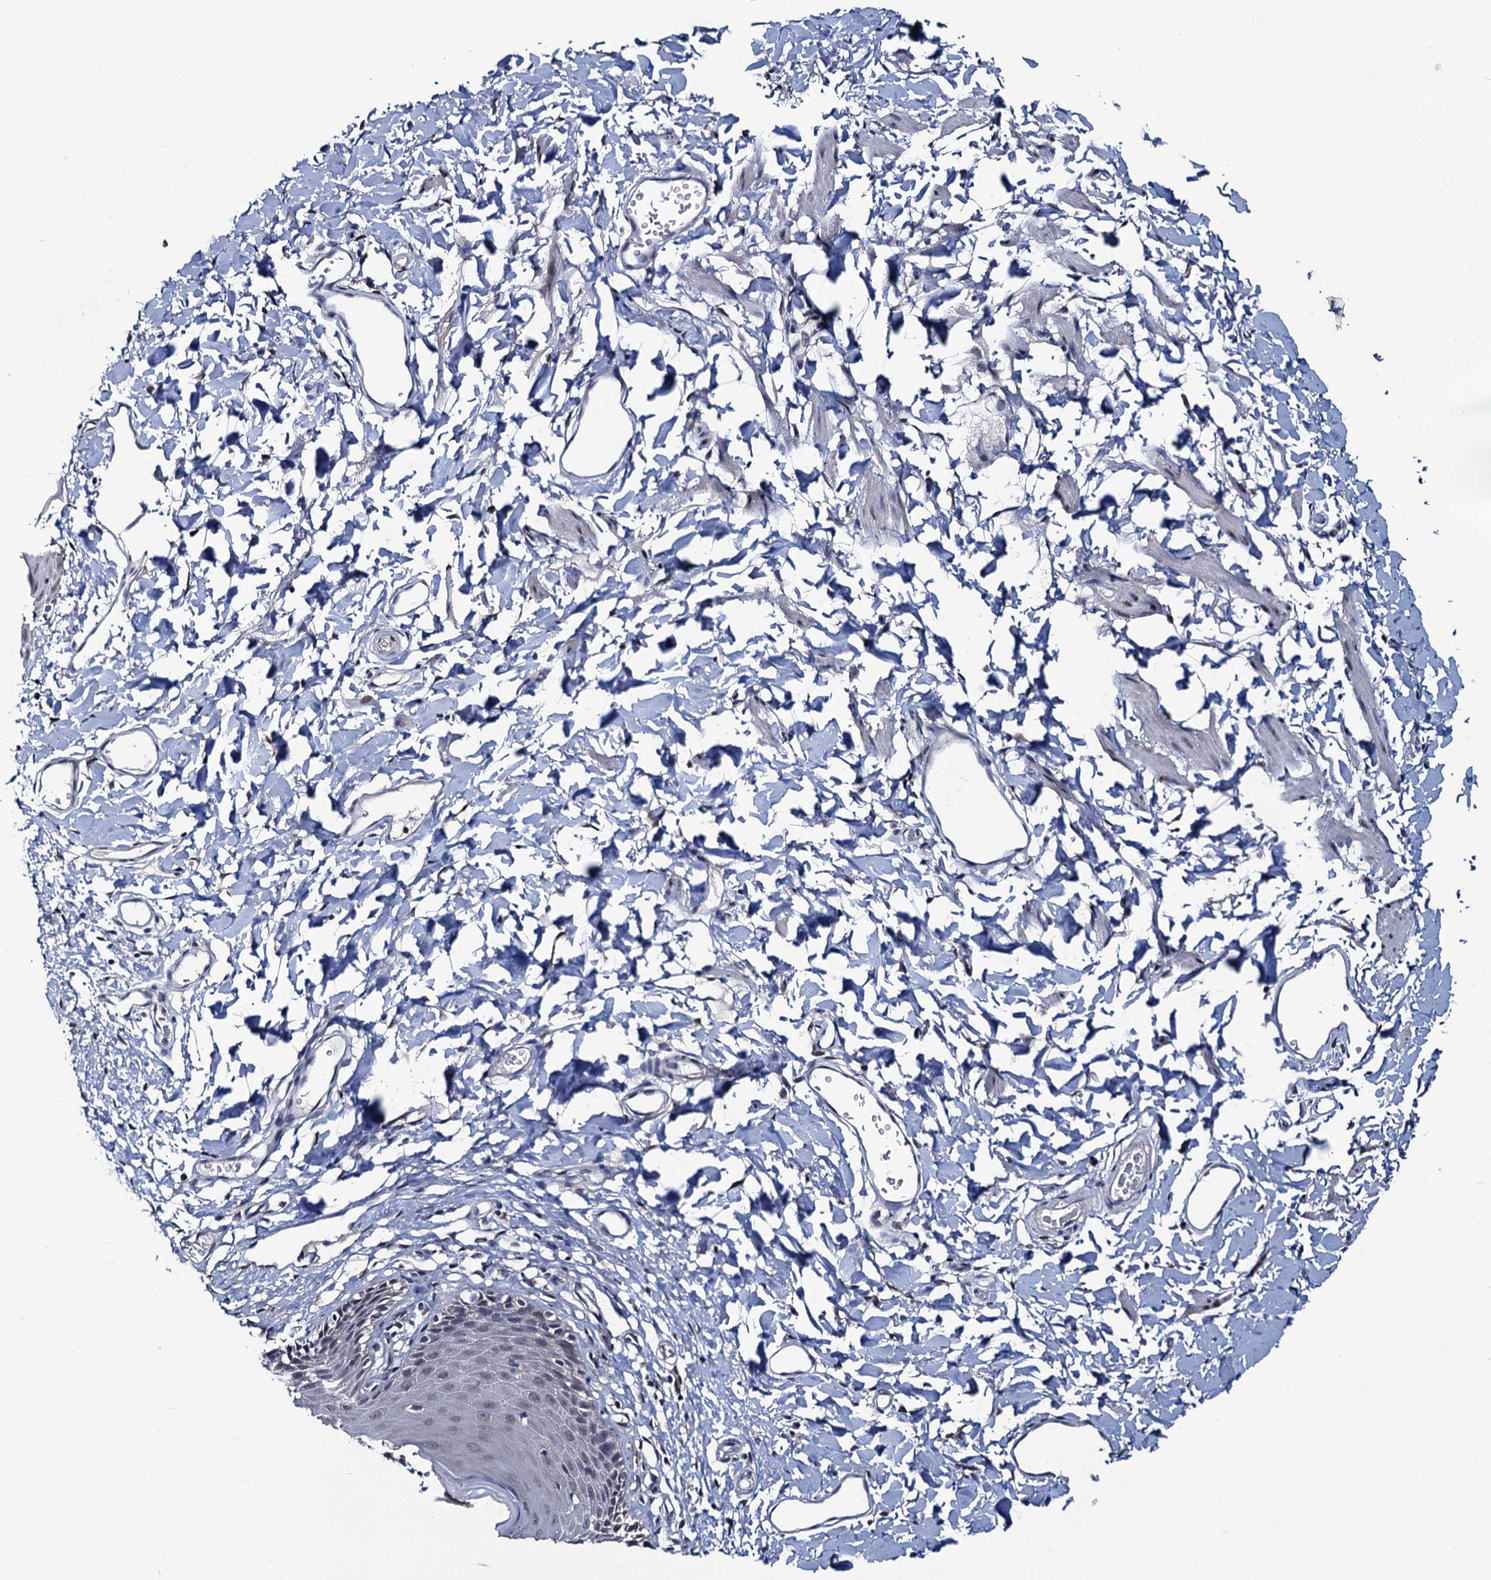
{"staining": {"intensity": "weak", "quantity": "<25%", "location": "cytoplasmic/membranous"}, "tissue": "skin", "cell_type": "Epidermal cells", "image_type": "normal", "snomed": [{"axis": "morphology", "description": "Normal tissue, NOS"}, {"axis": "topography", "description": "Vulva"}], "caption": "Skin stained for a protein using IHC demonstrates no expression epidermal cells.", "gene": "RTKN2", "patient": {"sex": "female", "age": 68}}